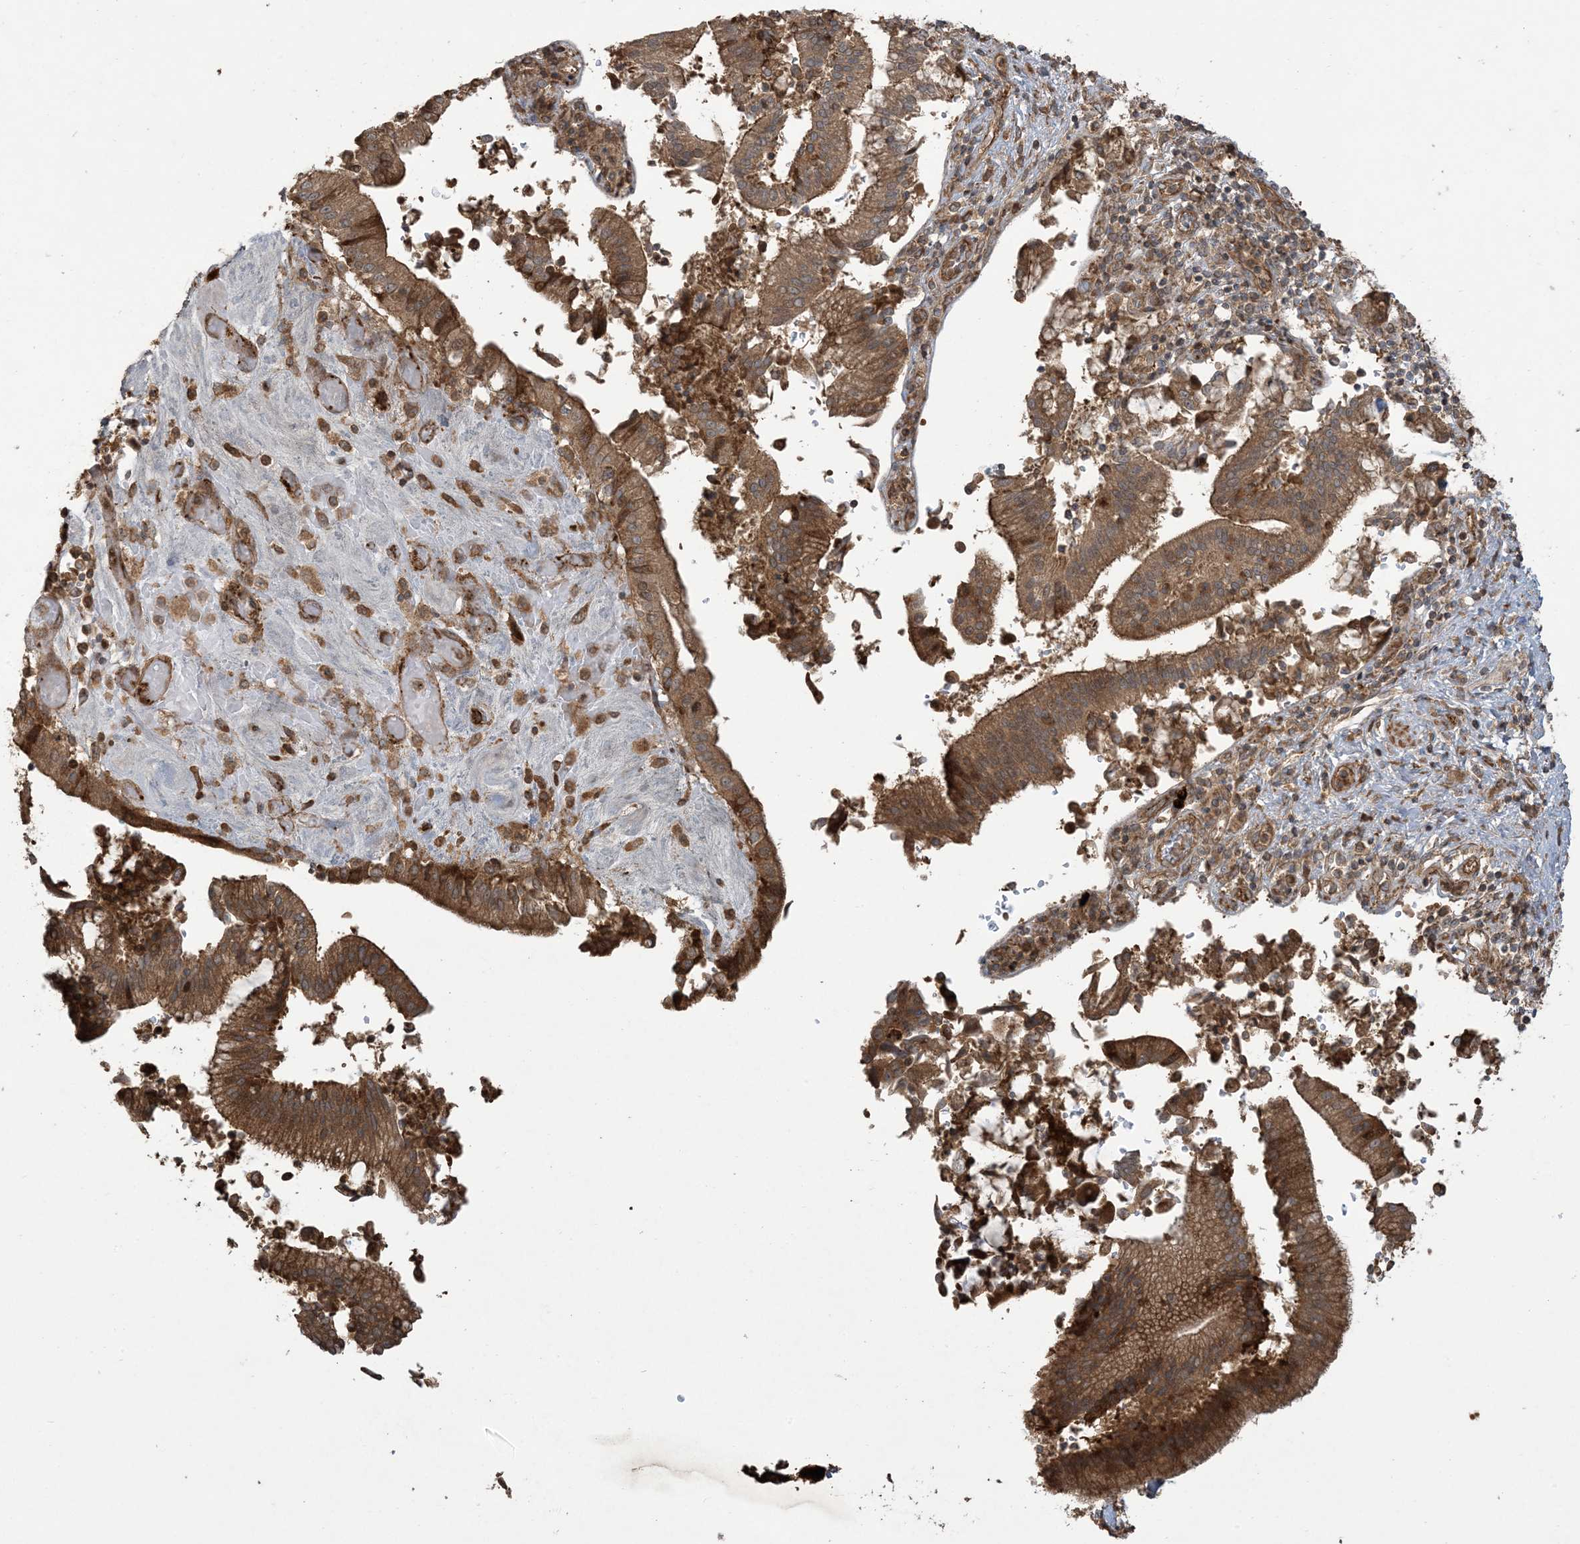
{"staining": {"intensity": "moderate", "quantity": ">75%", "location": "cytoplasmic/membranous"}, "tissue": "pancreatic cancer", "cell_type": "Tumor cells", "image_type": "cancer", "snomed": [{"axis": "morphology", "description": "Adenocarcinoma, NOS"}, {"axis": "topography", "description": "Pancreas"}], "caption": "Immunohistochemistry (IHC) of human pancreatic adenocarcinoma shows medium levels of moderate cytoplasmic/membranous positivity in about >75% of tumor cells. The protein is shown in brown color, while the nuclei are stained blue.", "gene": "KLHL18", "patient": {"sex": "male", "age": 46}}